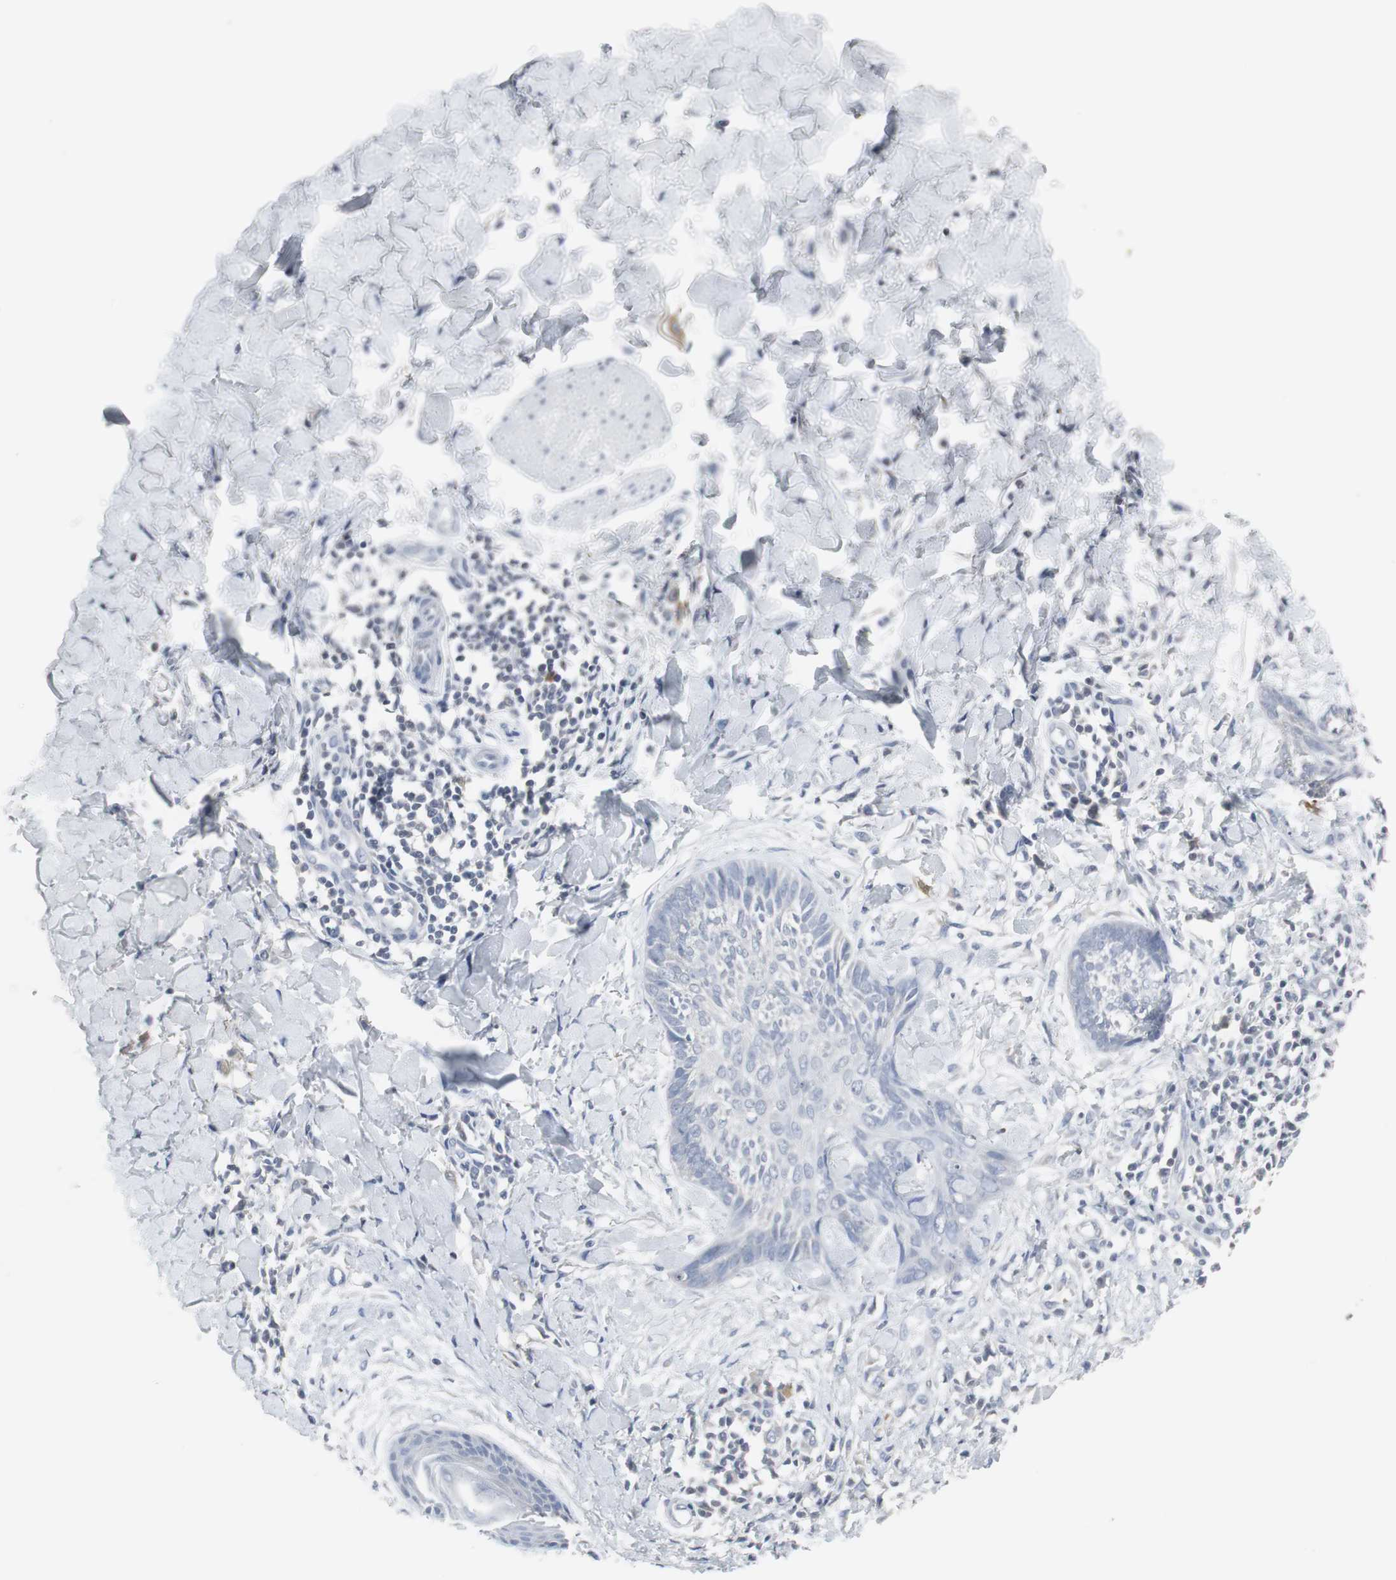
{"staining": {"intensity": "negative", "quantity": "none", "location": "none"}, "tissue": "skin cancer", "cell_type": "Tumor cells", "image_type": "cancer", "snomed": [{"axis": "morphology", "description": "Normal tissue, NOS"}, {"axis": "morphology", "description": "Basal cell carcinoma"}, {"axis": "topography", "description": "Skin"}], "caption": "A high-resolution image shows immunohistochemistry staining of skin cancer, which reveals no significant expression in tumor cells.", "gene": "PI15", "patient": {"sex": "male", "age": 71}}